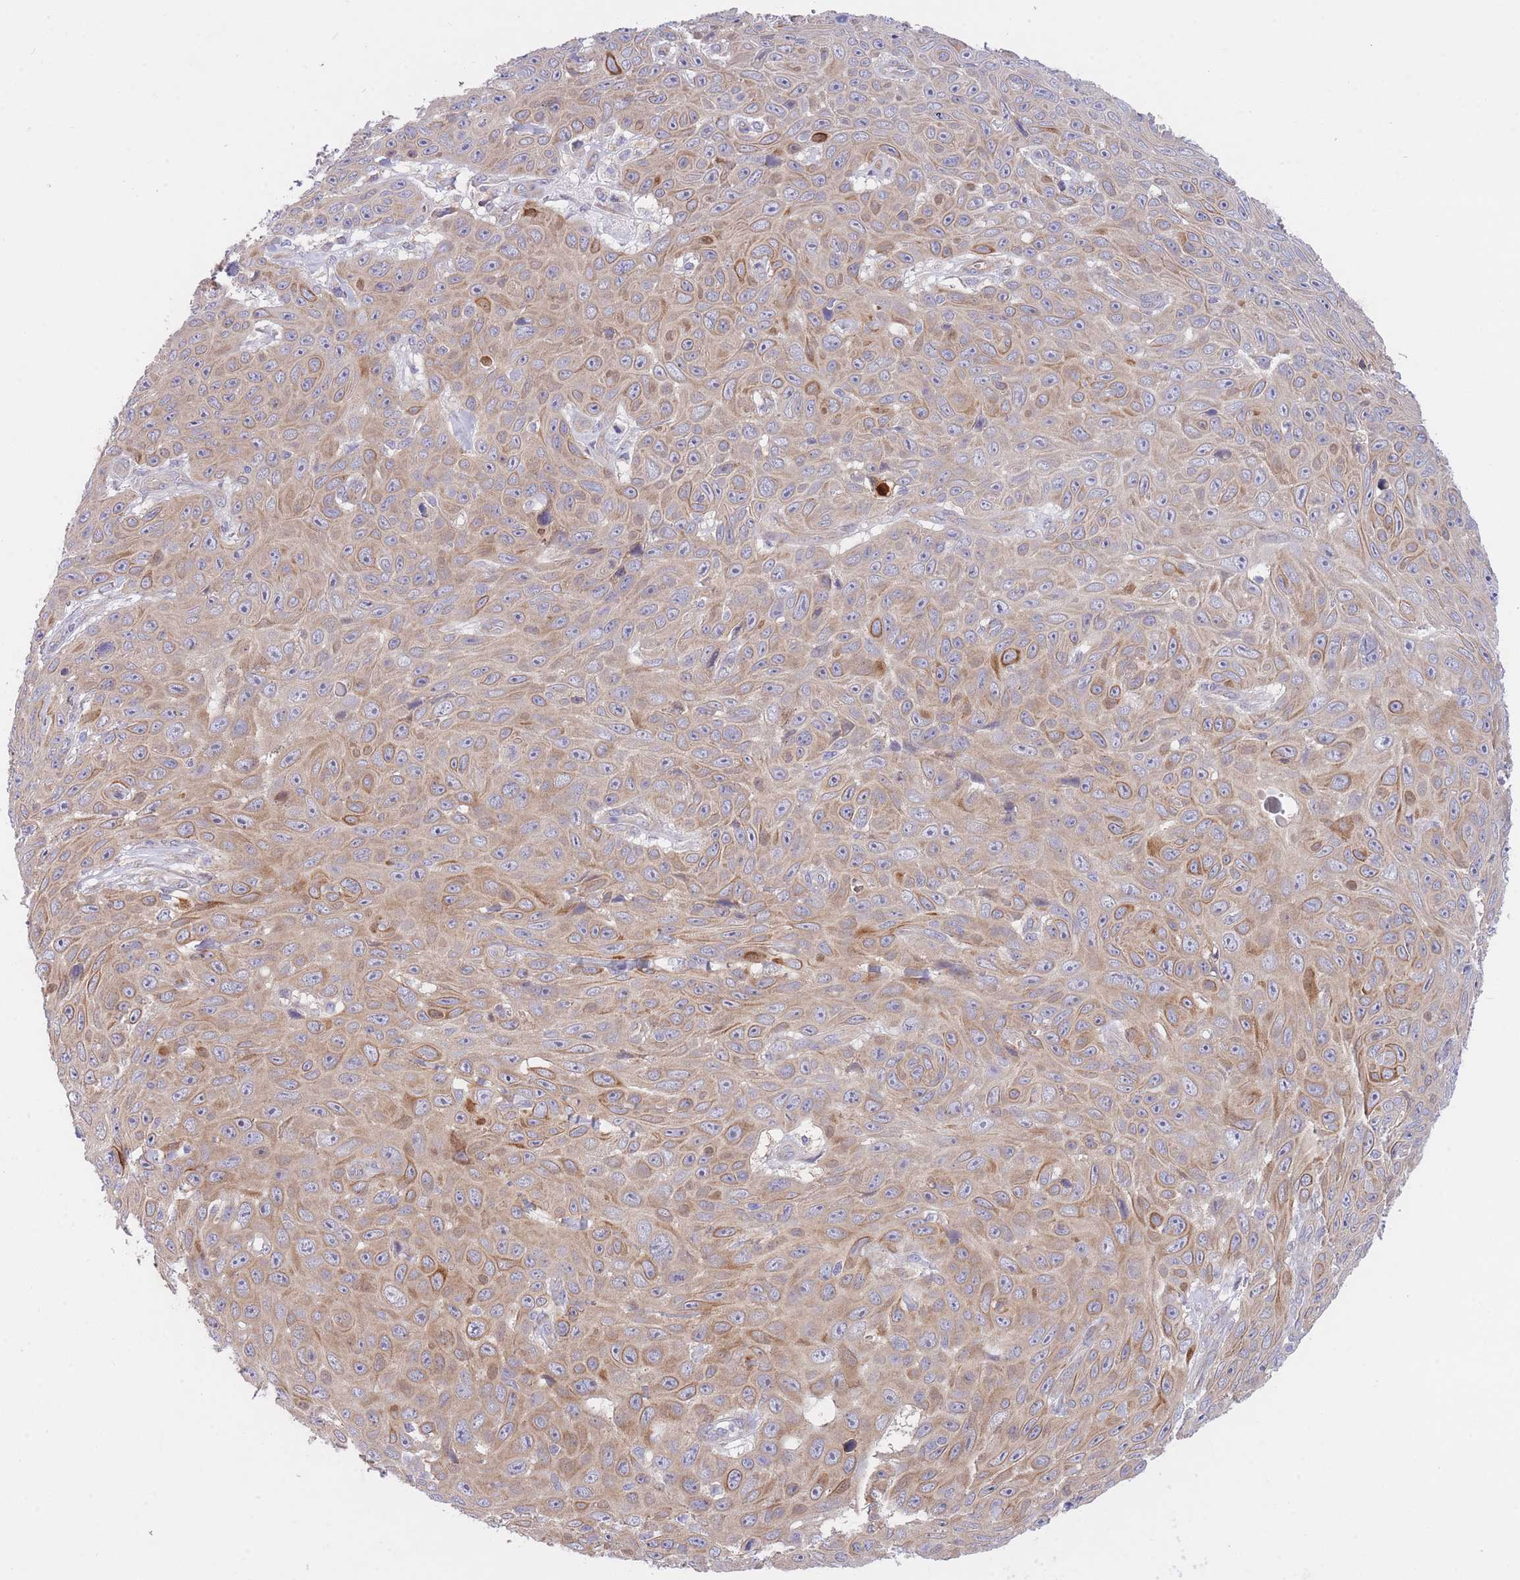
{"staining": {"intensity": "weak", "quantity": "25%-75%", "location": "cytoplasmic/membranous"}, "tissue": "skin cancer", "cell_type": "Tumor cells", "image_type": "cancer", "snomed": [{"axis": "morphology", "description": "Squamous cell carcinoma, NOS"}, {"axis": "topography", "description": "Skin"}], "caption": "High-power microscopy captured an immunohistochemistry micrograph of skin cancer (squamous cell carcinoma), revealing weak cytoplasmic/membranous positivity in approximately 25%-75% of tumor cells. (Brightfield microscopy of DAB IHC at high magnification).", "gene": "CHAC1", "patient": {"sex": "male", "age": 82}}